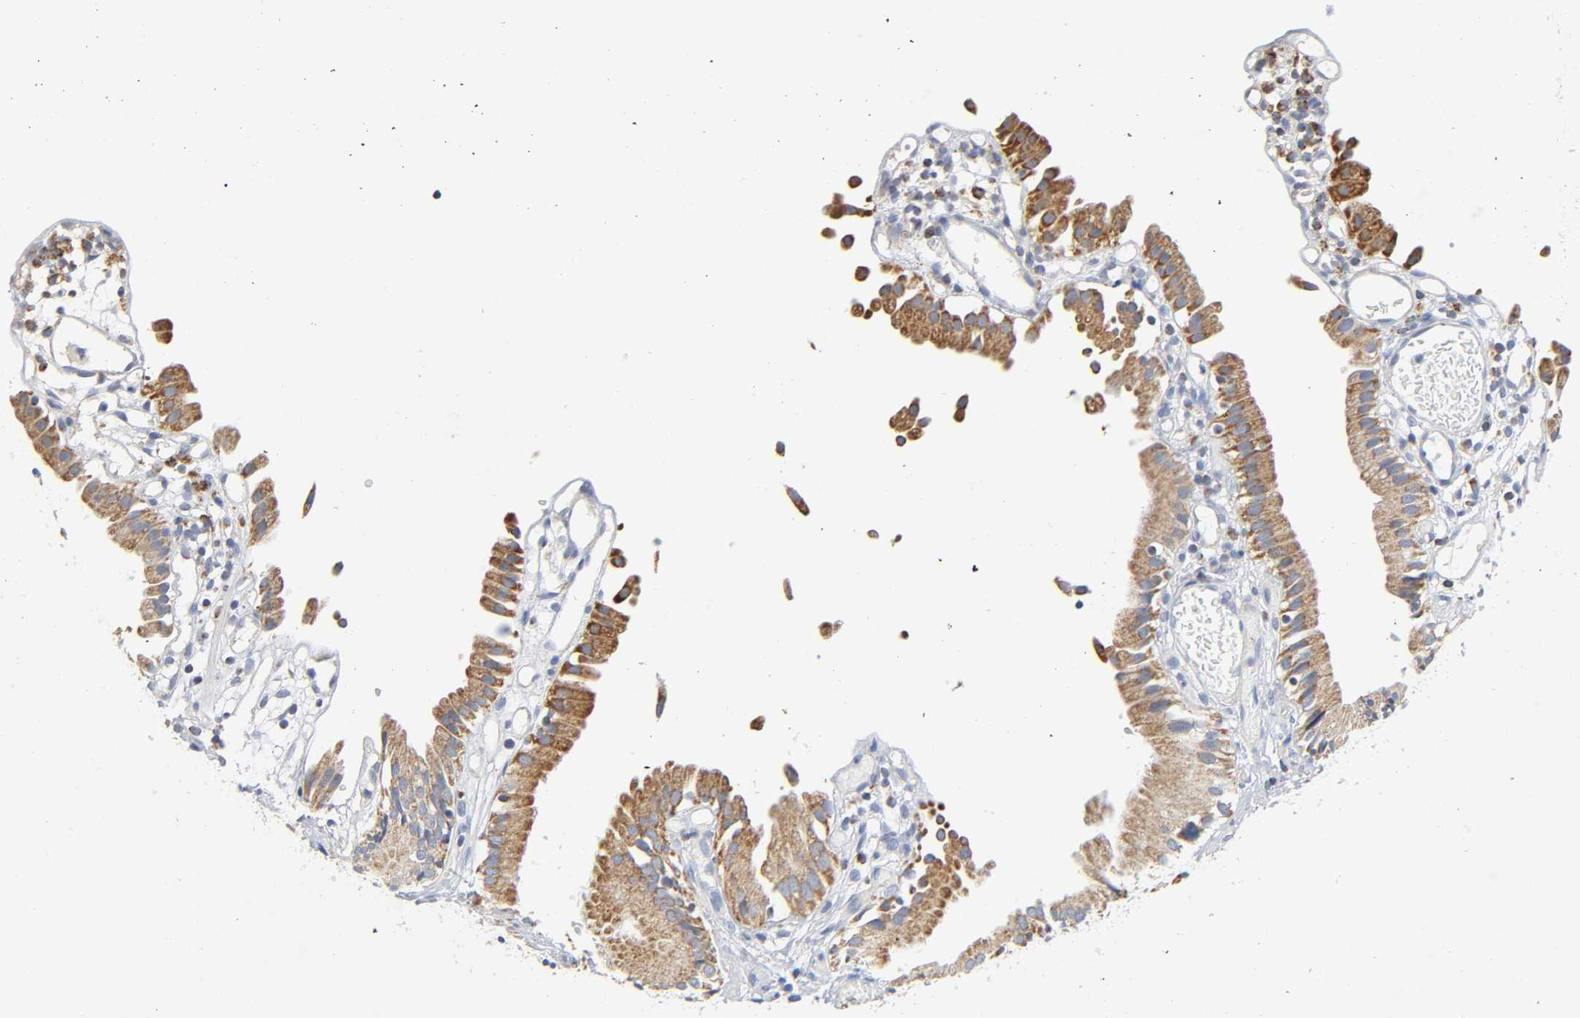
{"staining": {"intensity": "moderate", "quantity": ">75%", "location": "cytoplasmic/membranous"}, "tissue": "gallbladder", "cell_type": "Glandular cells", "image_type": "normal", "snomed": [{"axis": "morphology", "description": "Normal tissue, NOS"}, {"axis": "topography", "description": "Gallbladder"}], "caption": "This image exhibits immunohistochemistry staining of normal gallbladder, with medium moderate cytoplasmic/membranous staining in approximately >75% of glandular cells.", "gene": "BAK1", "patient": {"sex": "male", "age": 65}}